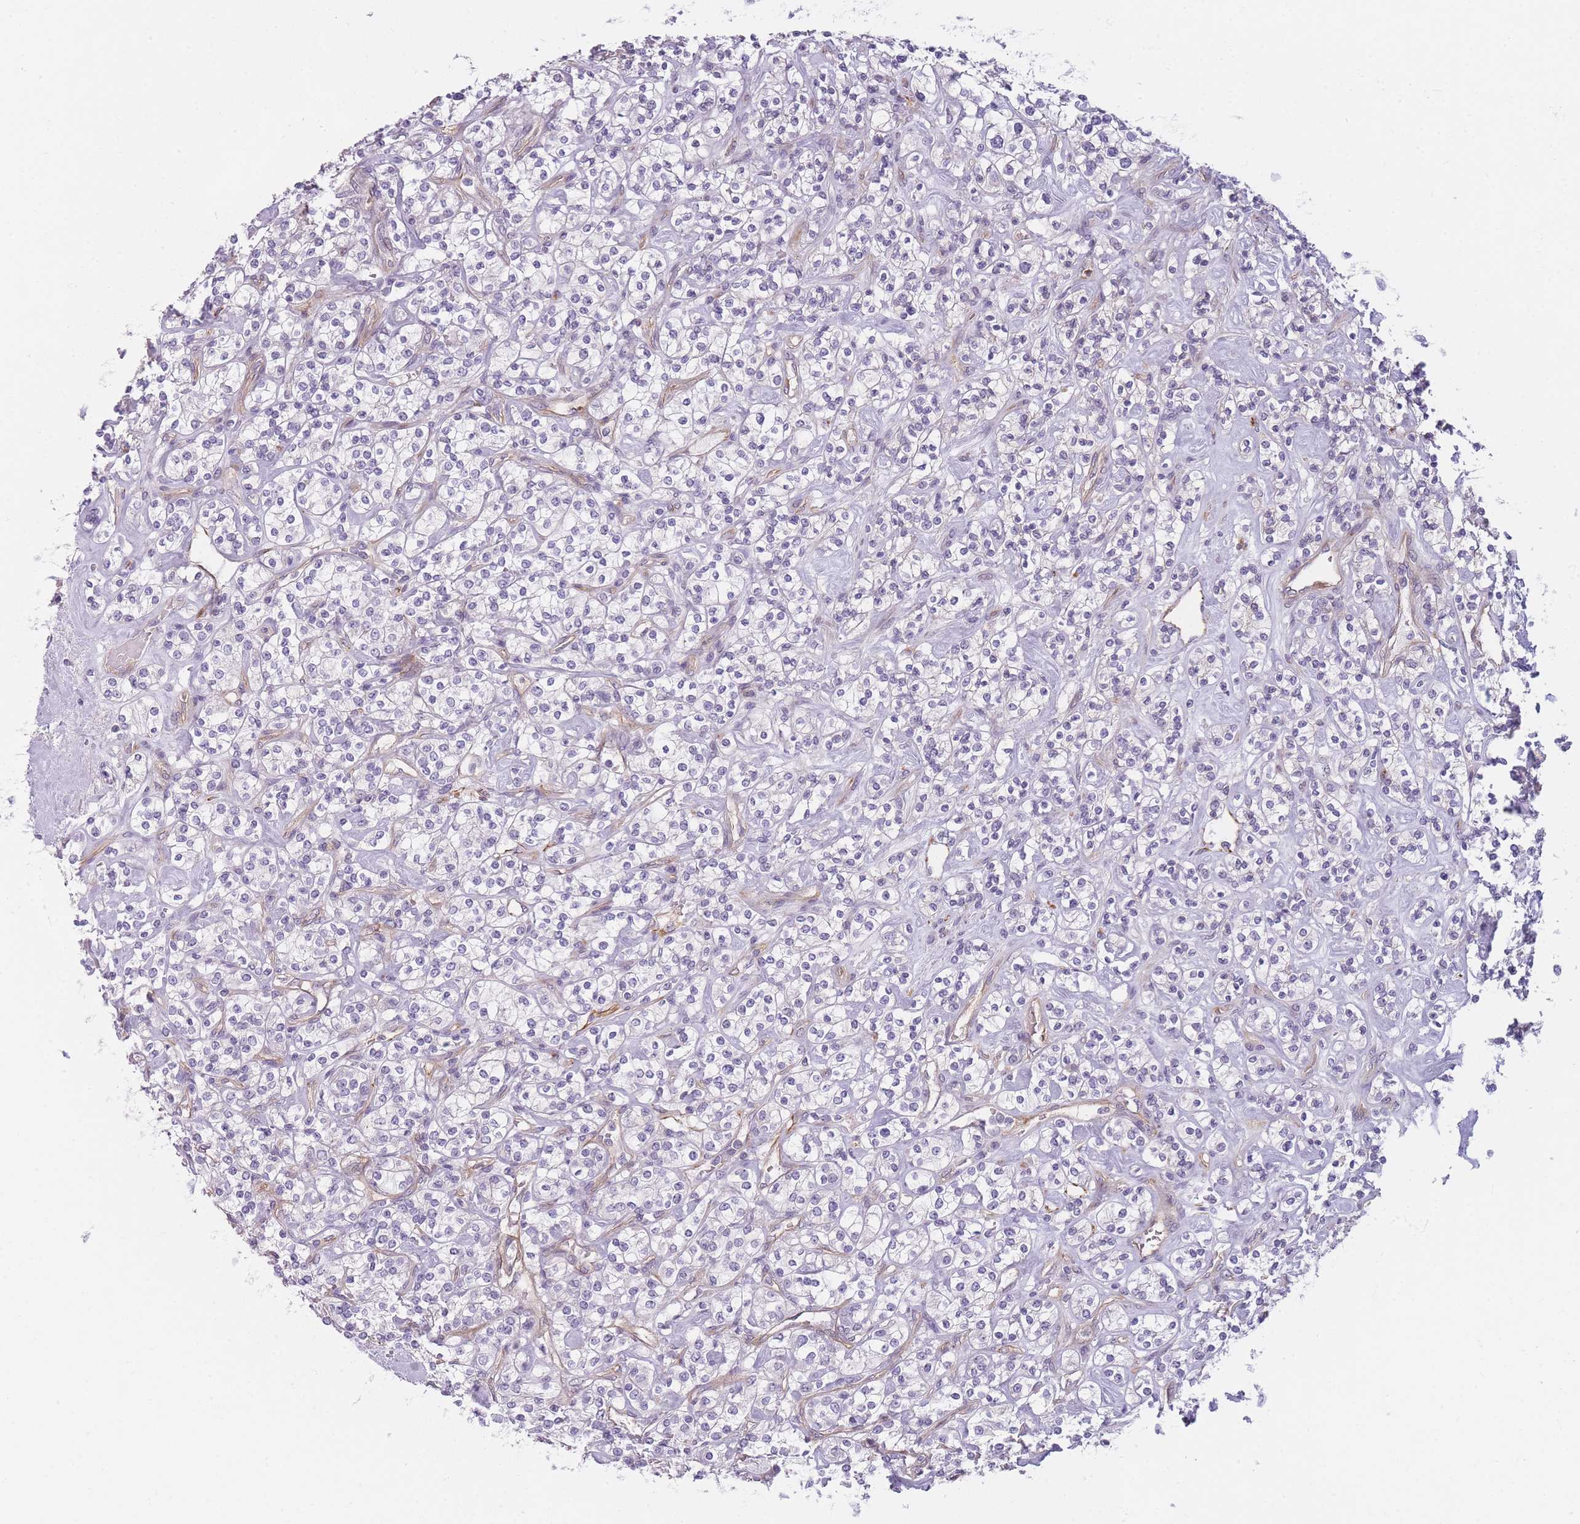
{"staining": {"intensity": "negative", "quantity": "none", "location": "none"}, "tissue": "renal cancer", "cell_type": "Tumor cells", "image_type": "cancer", "snomed": [{"axis": "morphology", "description": "Adenocarcinoma, NOS"}, {"axis": "topography", "description": "Kidney"}], "caption": "A high-resolution image shows IHC staining of renal cancer, which reveals no significant positivity in tumor cells.", "gene": "SLC7A6", "patient": {"sex": "male", "age": 77}}